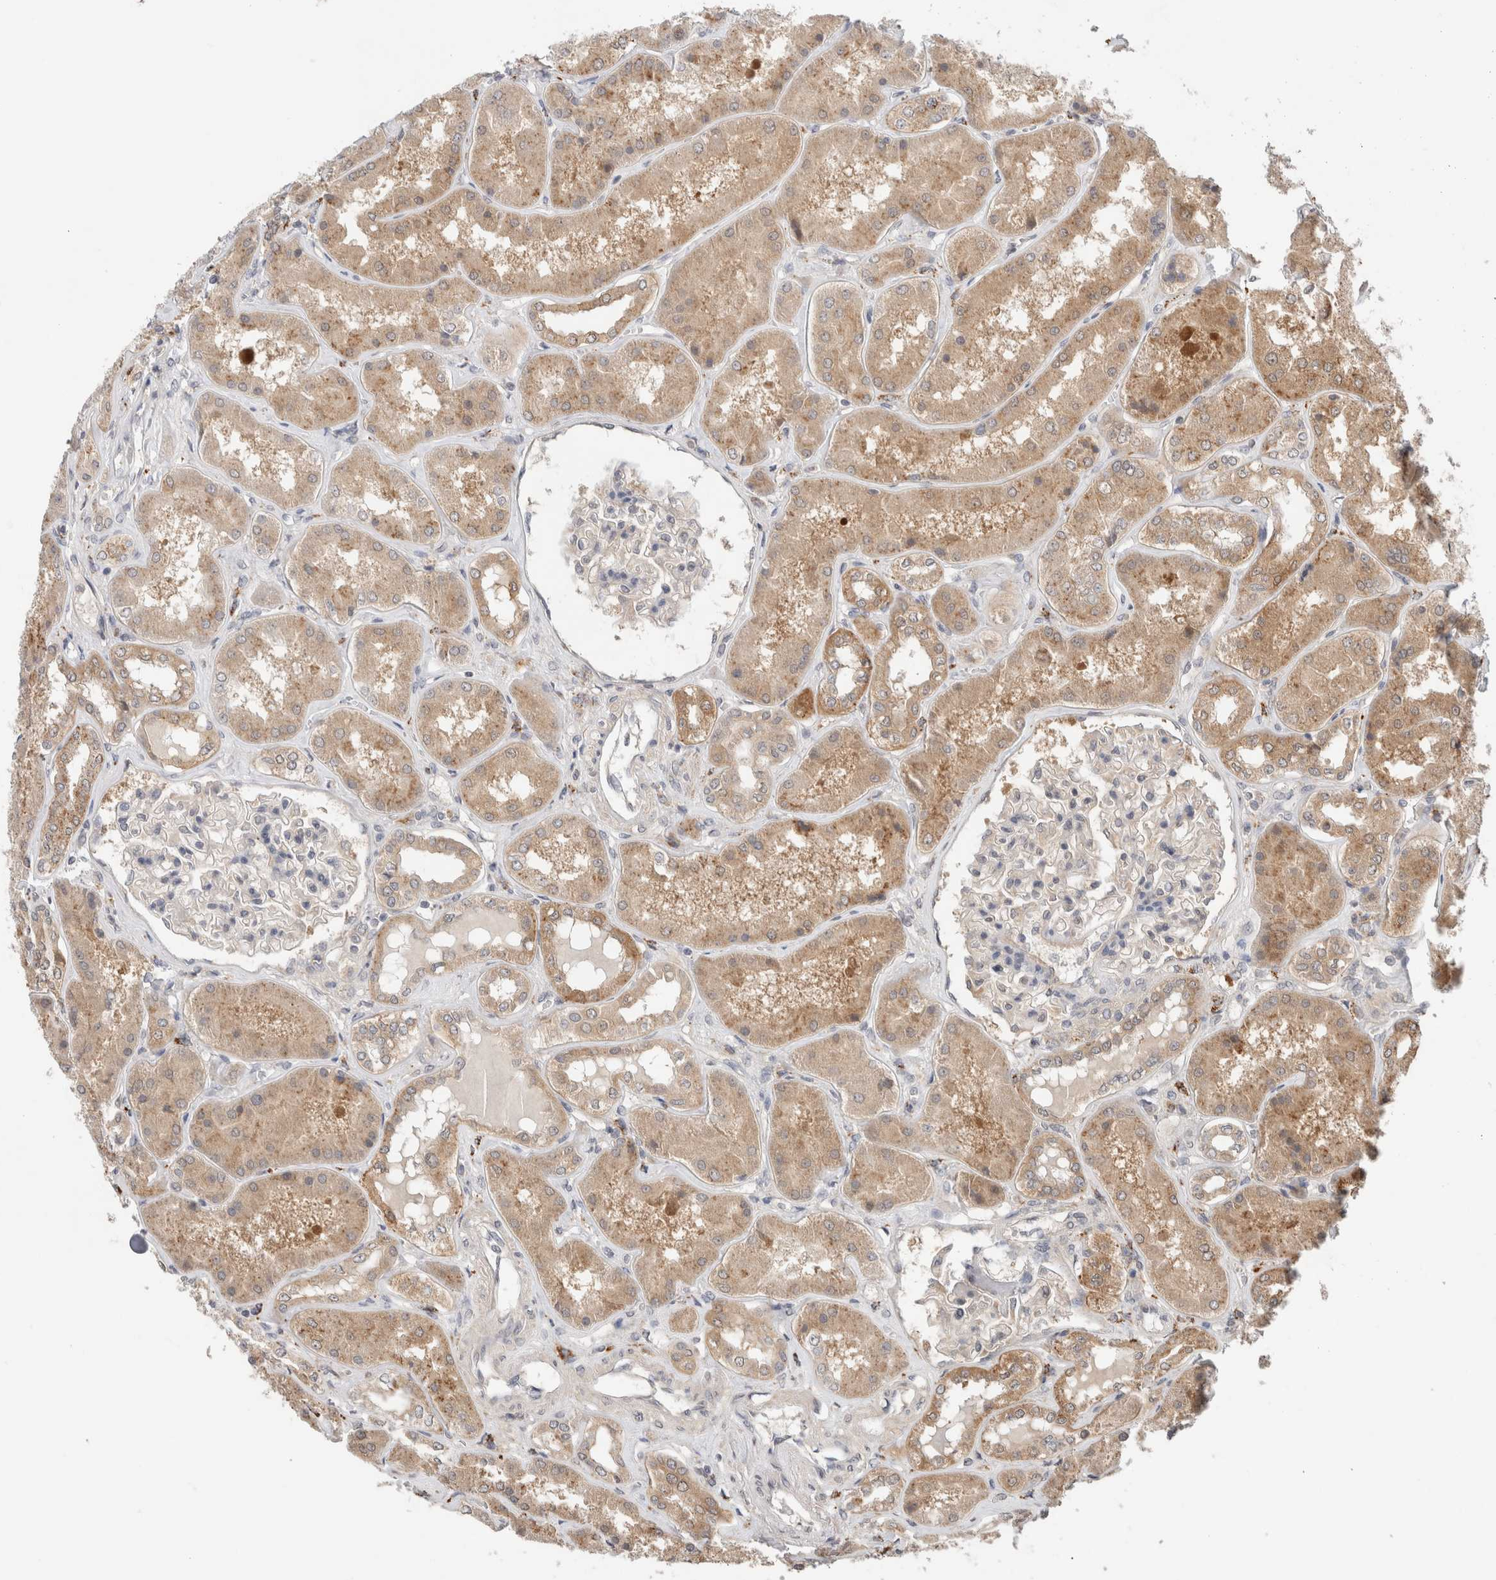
{"staining": {"intensity": "negative", "quantity": "none", "location": "none"}, "tissue": "kidney", "cell_type": "Cells in glomeruli", "image_type": "normal", "snomed": [{"axis": "morphology", "description": "Normal tissue, NOS"}, {"axis": "topography", "description": "Kidney"}], "caption": "A micrograph of kidney stained for a protein reveals no brown staining in cells in glomeruli. (IHC, brightfield microscopy, high magnification).", "gene": "SGK1", "patient": {"sex": "female", "age": 56}}